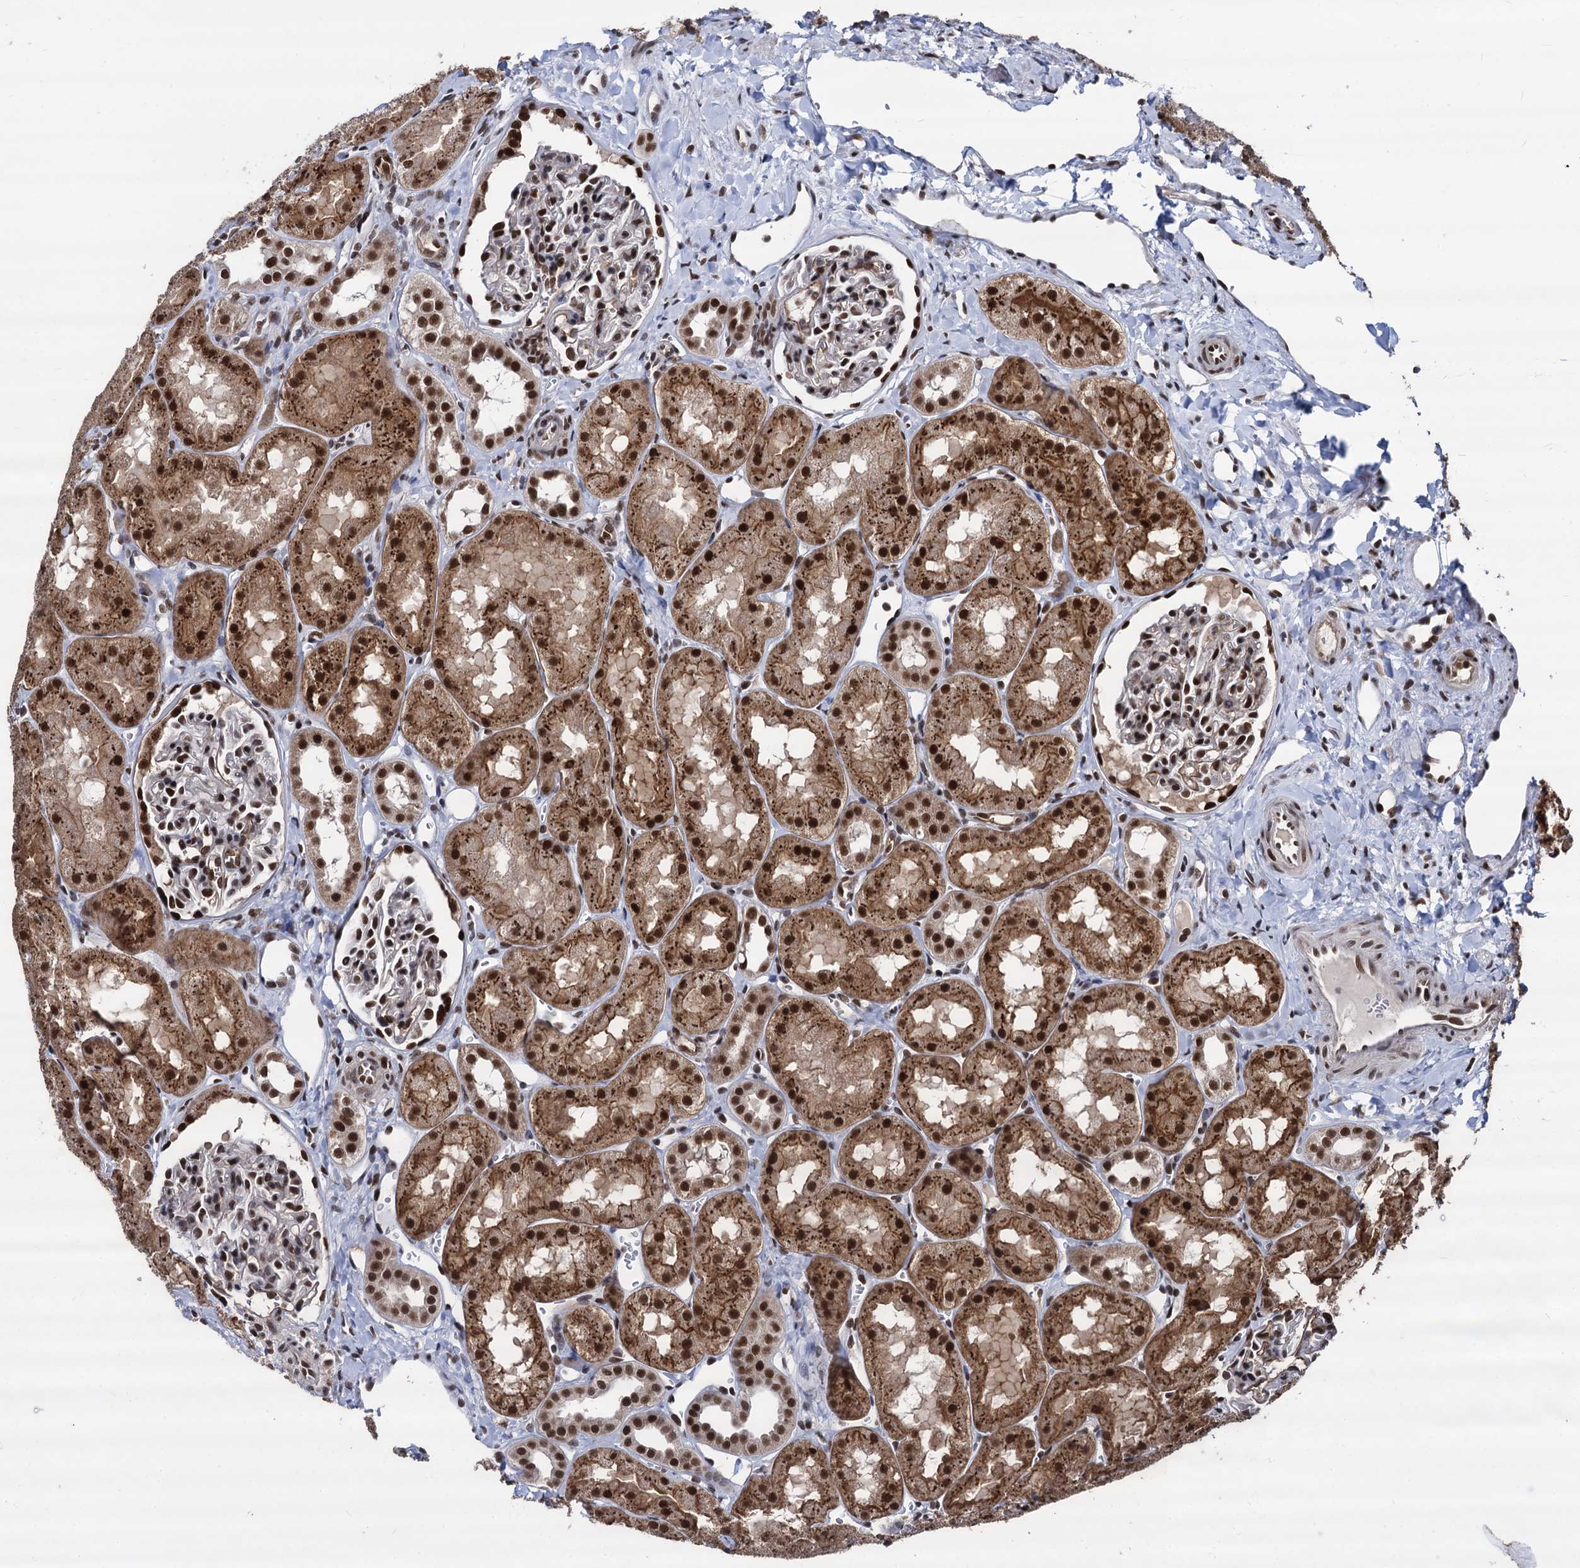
{"staining": {"intensity": "strong", "quantity": ">75%", "location": "nuclear"}, "tissue": "kidney", "cell_type": "Cells in glomeruli", "image_type": "normal", "snomed": [{"axis": "morphology", "description": "Normal tissue, NOS"}, {"axis": "topography", "description": "Kidney"}, {"axis": "topography", "description": "Urinary bladder"}], "caption": "The image demonstrates immunohistochemical staining of normal kidney. There is strong nuclear expression is appreciated in about >75% of cells in glomeruli.", "gene": "GALNT11", "patient": {"sex": "male", "age": 16}}